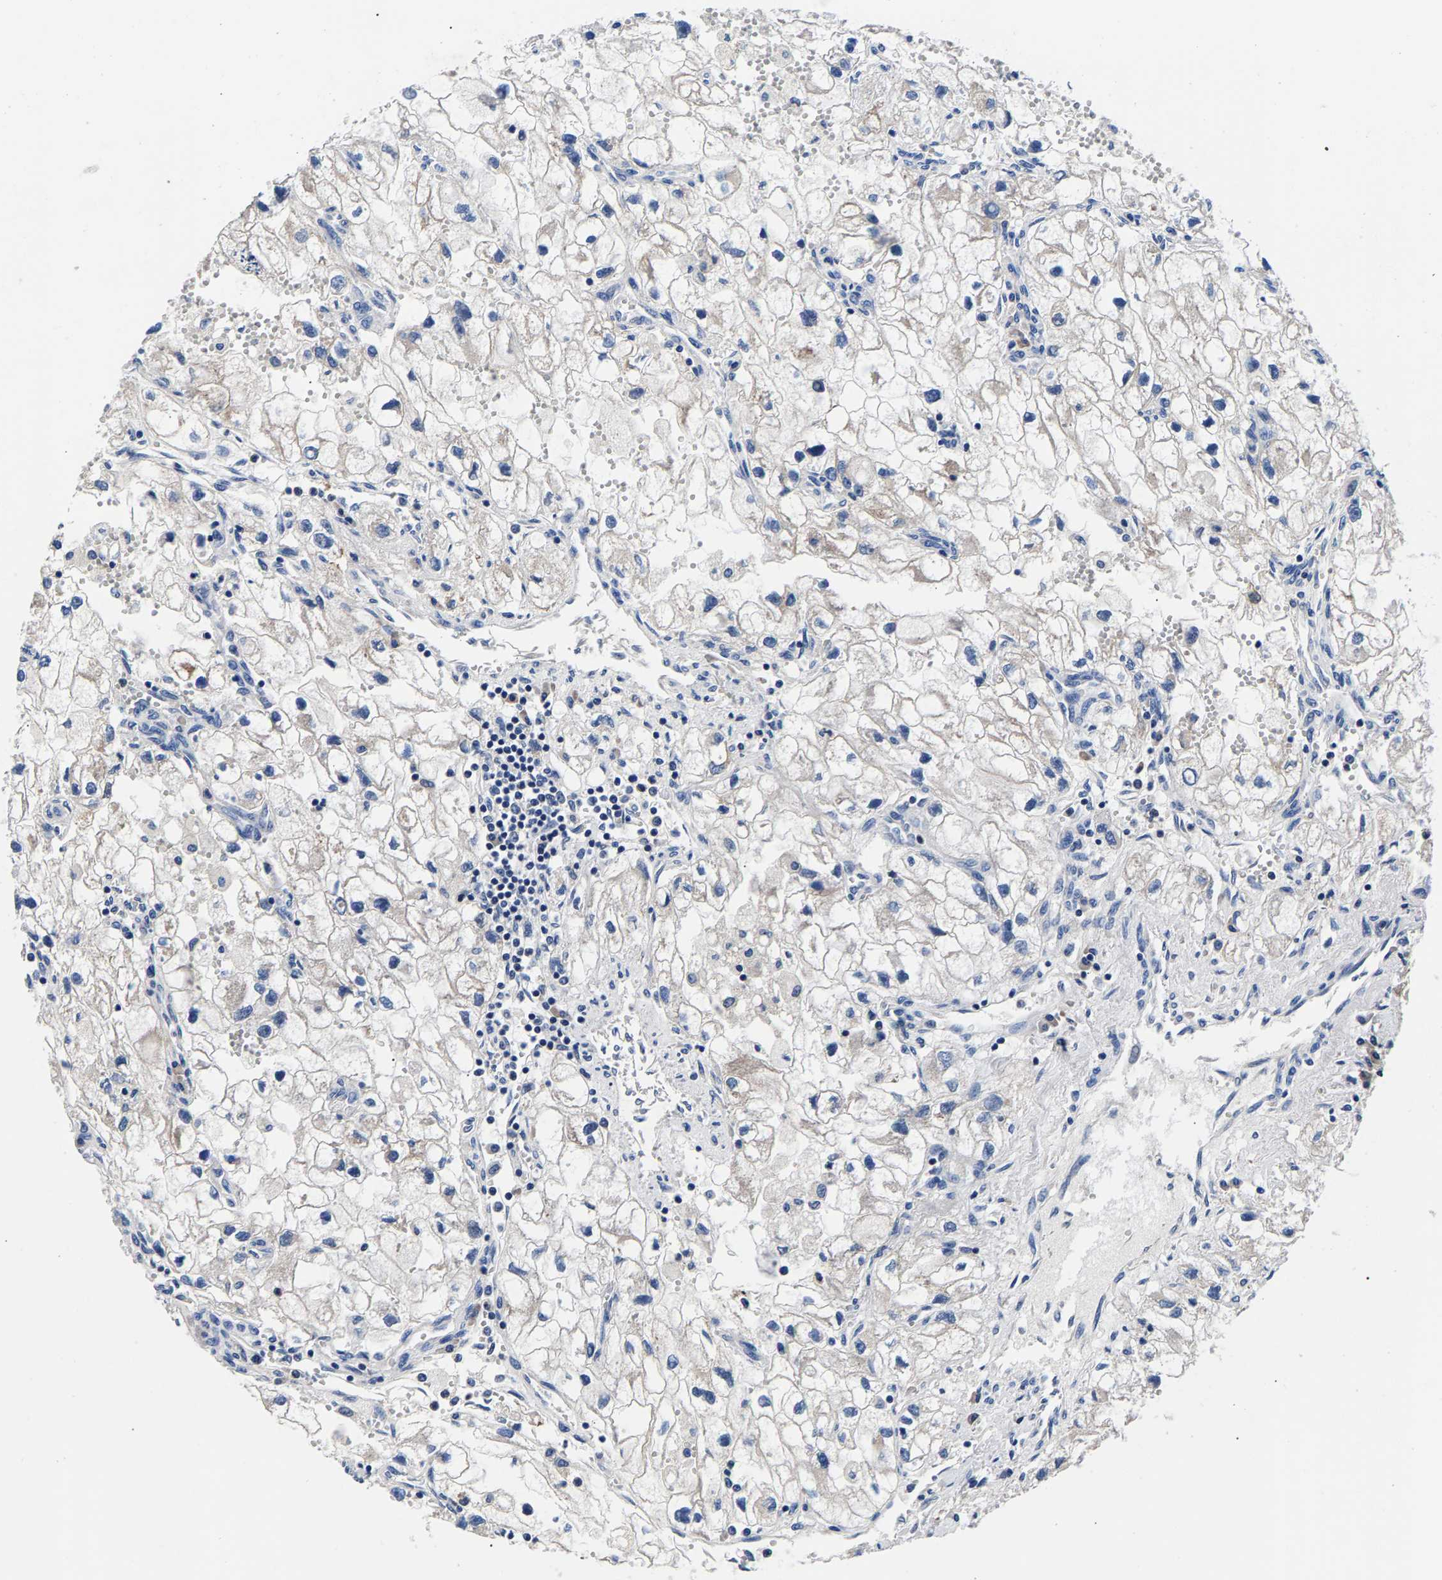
{"staining": {"intensity": "weak", "quantity": "<25%", "location": "cytoplasmic/membranous"}, "tissue": "renal cancer", "cell_type": "Tumor cells", "image_type": "cancer", "snomed": [{"axis": "morphology", "description": "Adenocarcinoma, NOS"}, {"axis": "topography", "description": "Kidney"}], "caption": "Renal adenocarcinoma stained for a protein using immunohistochemistry demonstrates no expression tumor cells.", "gene": "PHF24", "patient": {"sex": "female", "age": 70}}